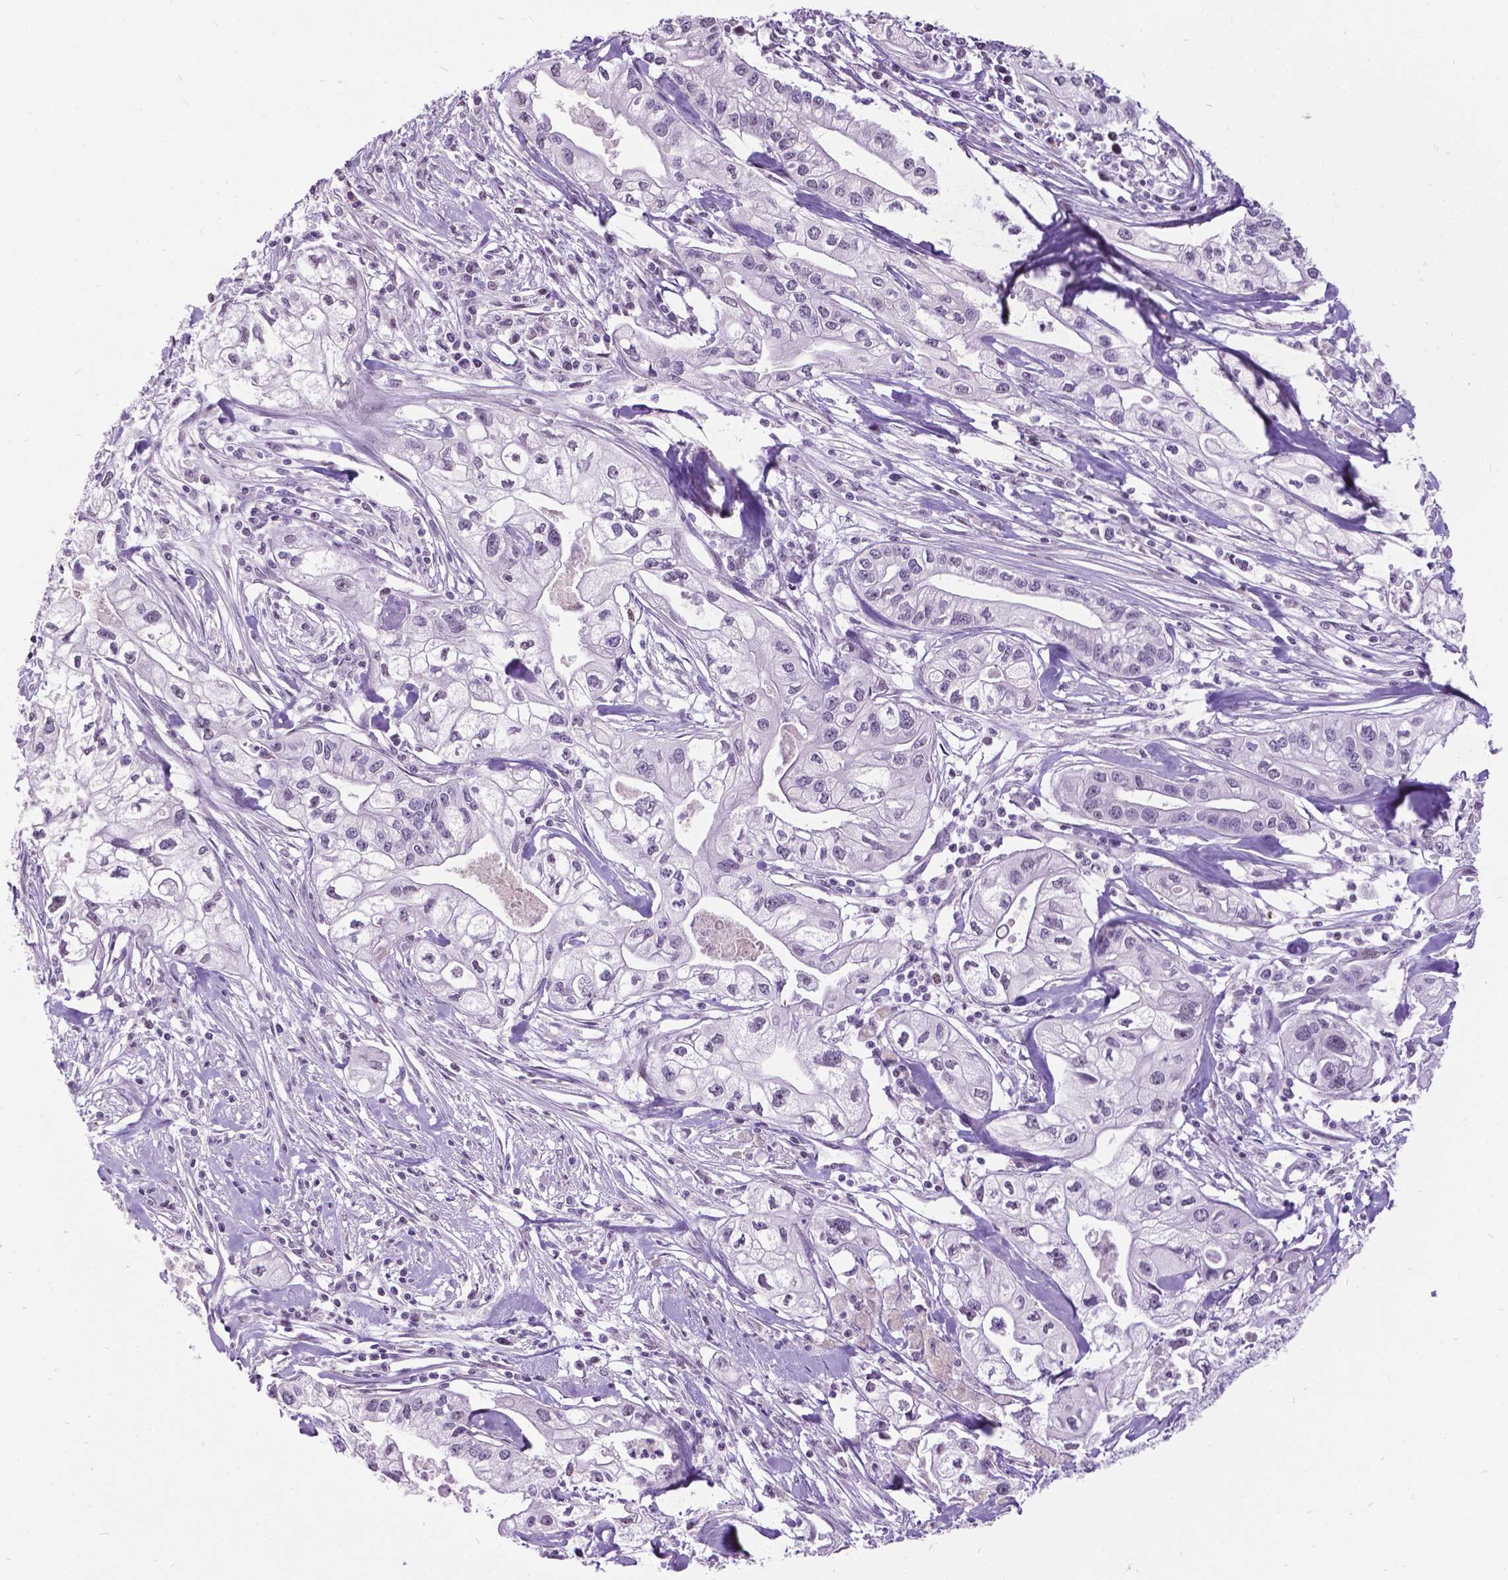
{"staining": {"intensity": "negative", "quantity": "none", "location": "none"}, "tissue": "pancreatic cancer", "cell_type": "Tumor cells", "image_type": "cancer", "snomed": [{"axis": "morphology", "description": "Adenocarcinoma, NOS"}, {"axis": "topography", "description": "Pancreas"}], "caption": "Tumor cells show no significant positivity in pancreatic cancer.", "gene": "DPF3", "patient": {"sex": "male", "age": 70}}